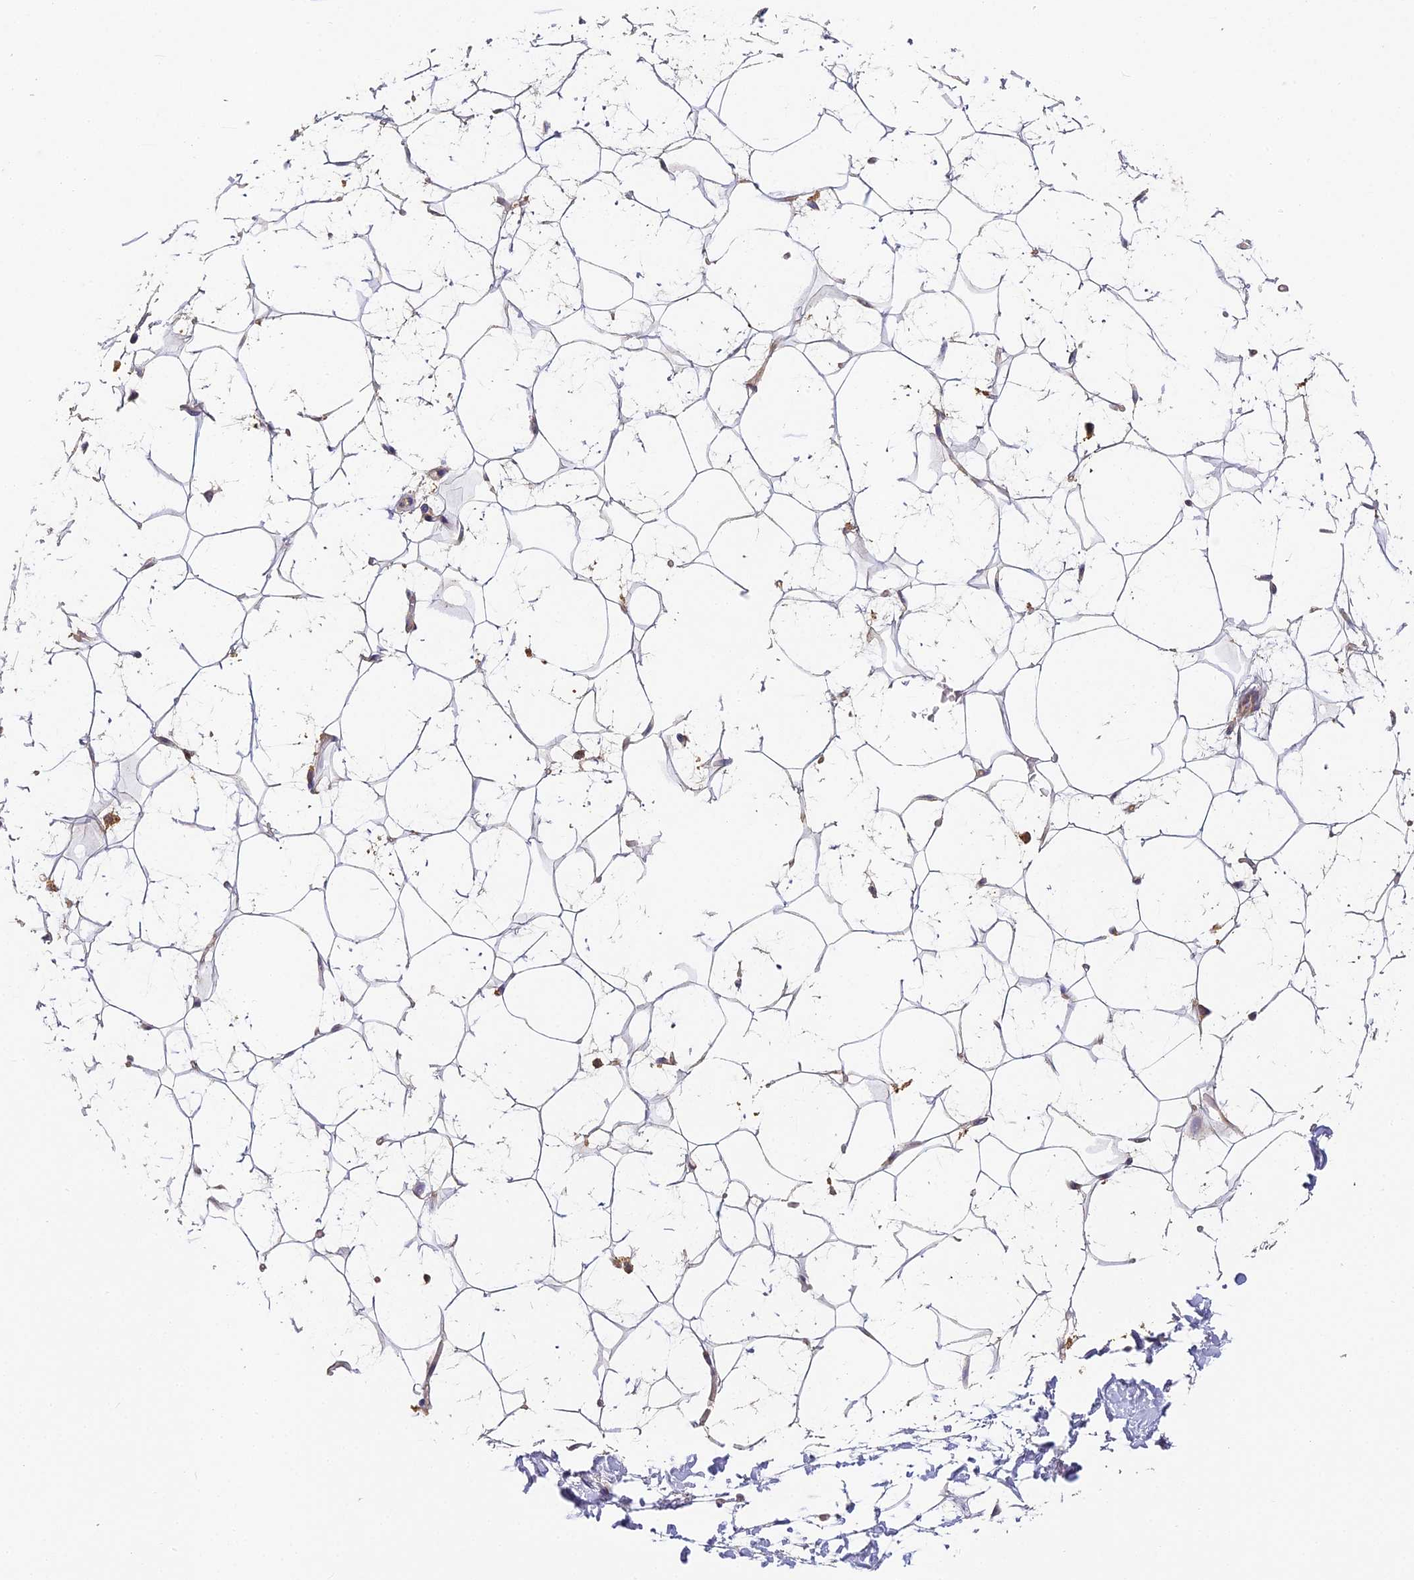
{"staining": {"intensity": "negative", "quantity": "none", "location": "none"}, "tissue": "adipose tissue", "cell_type": "Adipocytes", "image_type": "normal", "snomed": [{"axis": "morphology", "description": "Normal tissue, NOS"}, {"axis": "topography", "description": "Breast"}], "caption": "A micrograph of human adipose tissue is negative for staining in adipocytes. (DAB (3,3'-diaminobenzidine) IHC with hematoxylin counter stain).", "gene": "YAE1", "patient": {"sex": "female", "age": 26}}